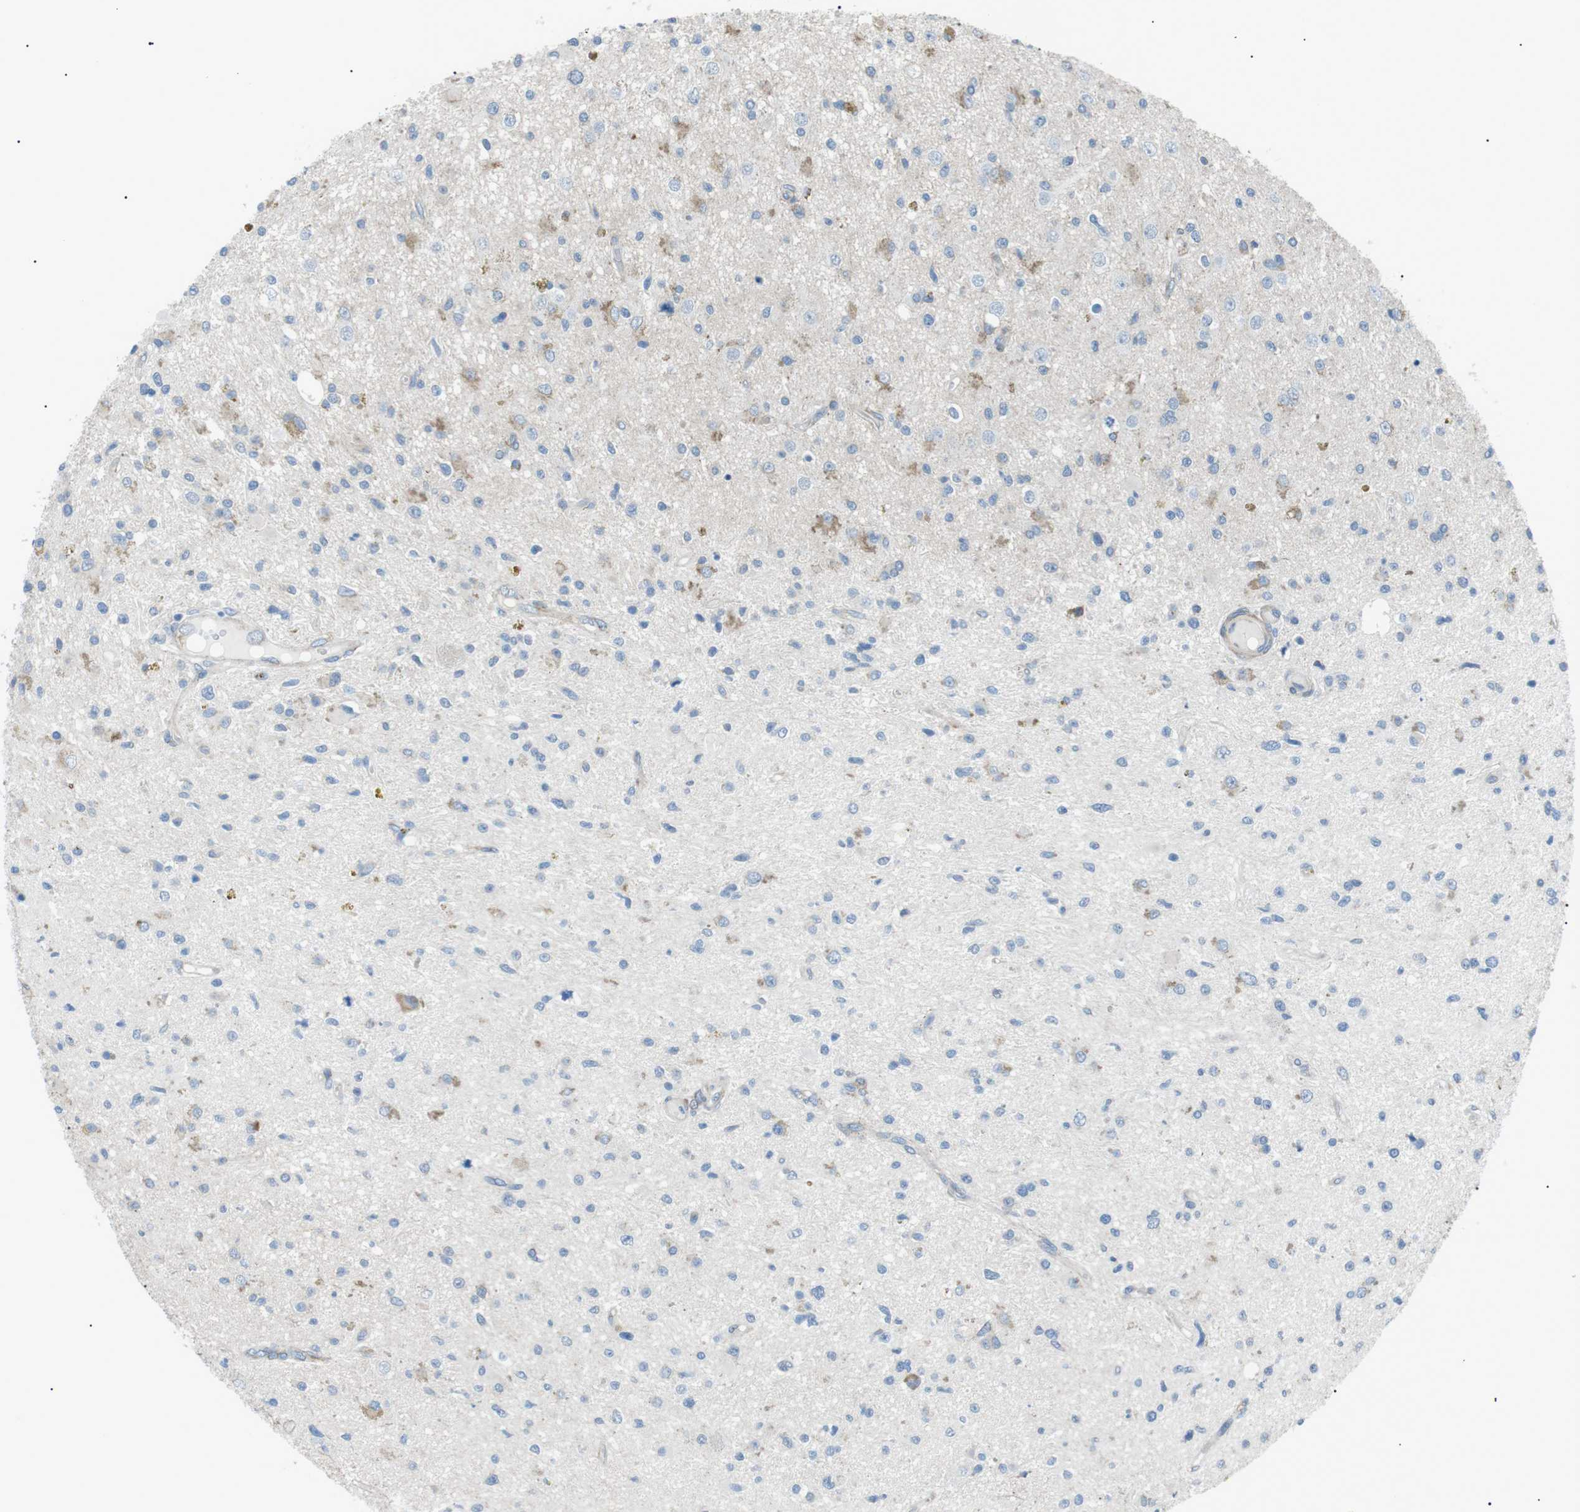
{"staining": {"intensity": "moderate", "quantity": "<25%", "location": "cytoplasmic/membranous"}, "tissue": "glioma", "cell_type": "Tumor cells", "image_type": "cancer", "snomed": [{"axis": "morphology", "description": "Glioma, malignant, High grade"}, {"axis": "topography", "description": "Brain"}], "caption": "Immunohistochemical staining of glioma shows low levels of moderate cytoplasmic/membranous protein positivity in approximately <25% of tumor cells.", "gene": "MTARC2", "patient": {"sex": "male", "age": 33}}